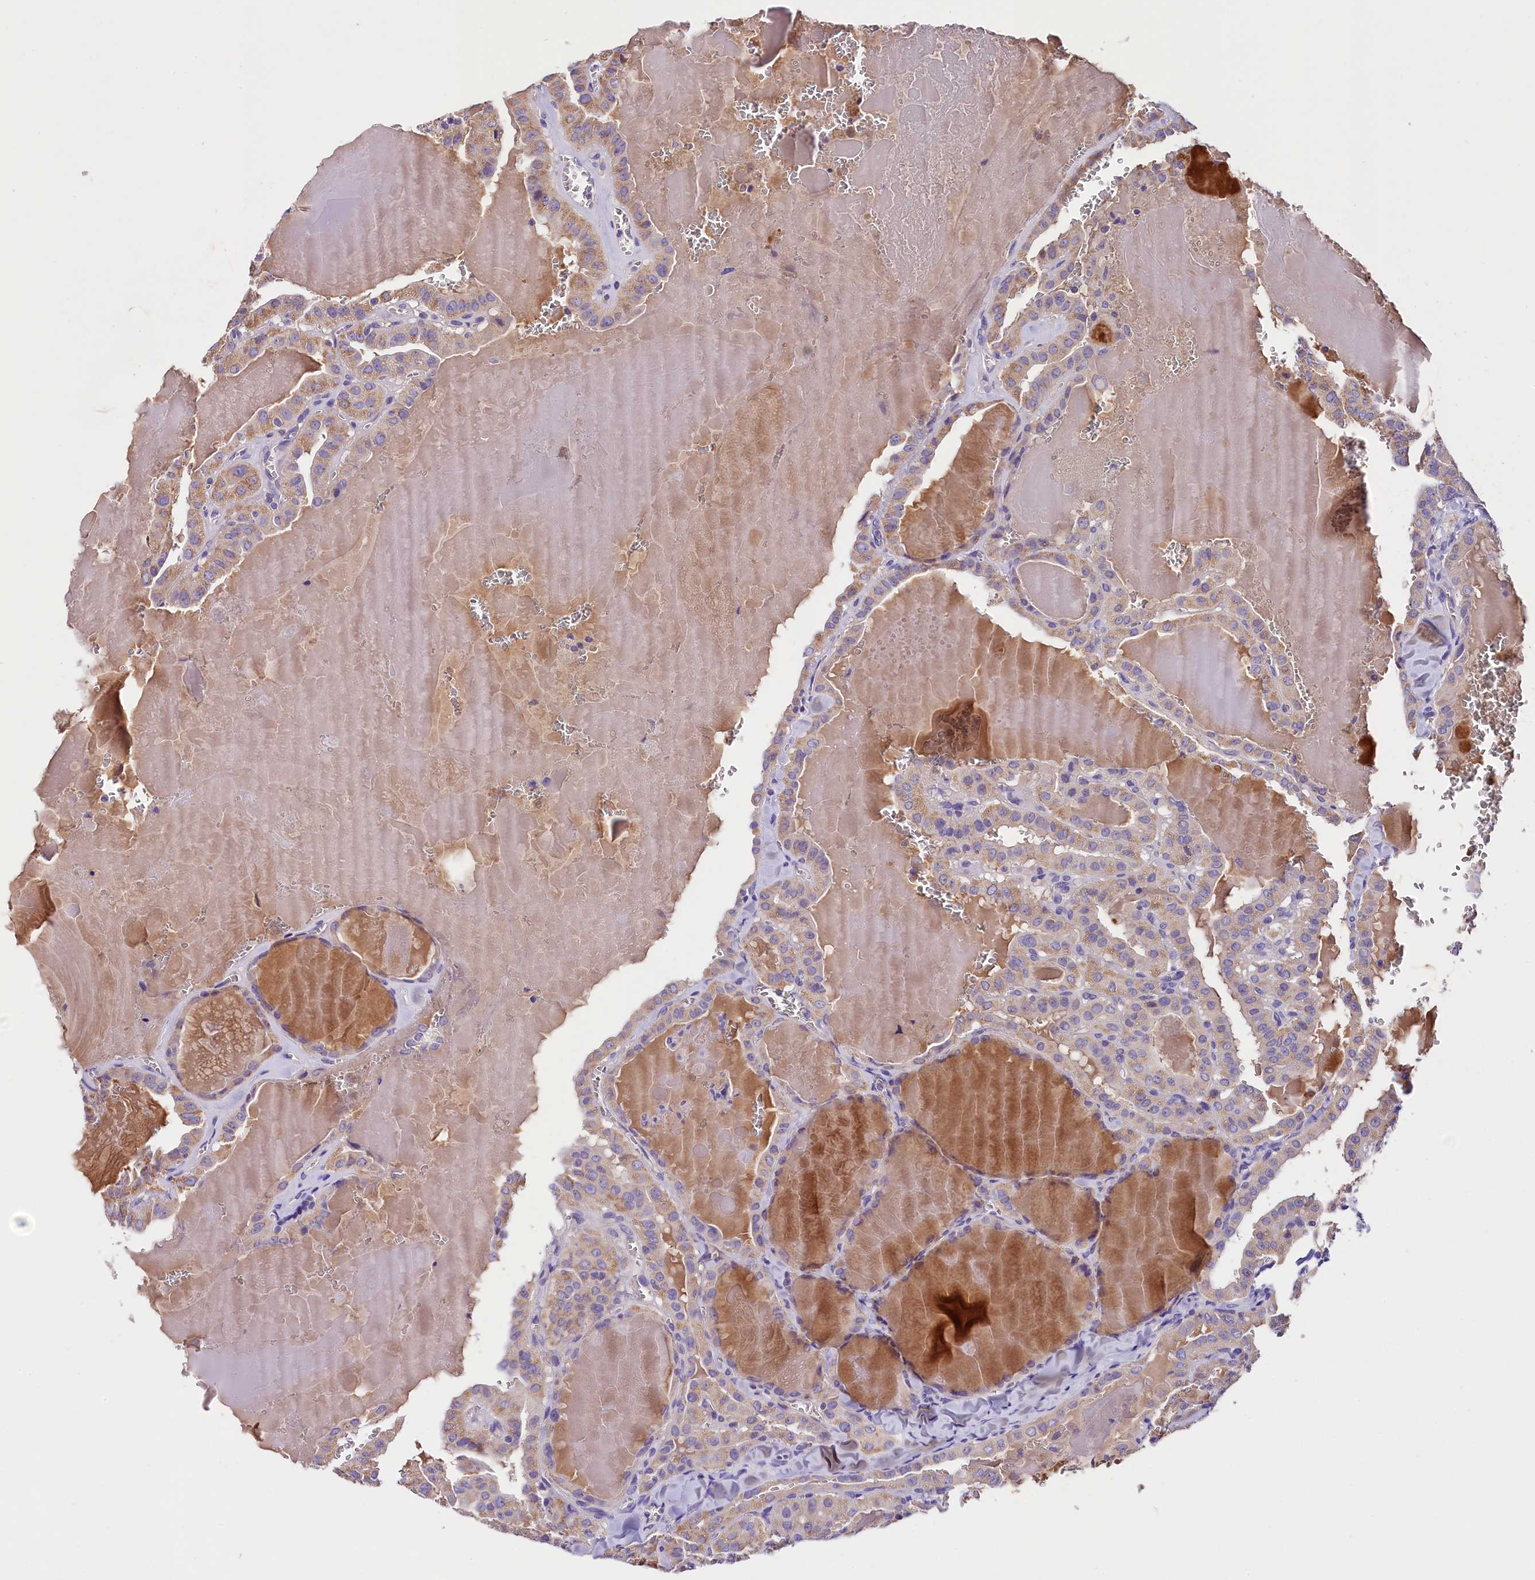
{"staining": {"intensity": "weak", "quantity": ">75%", "location": "cytoplasmic/membranous"}, "tissue": "thyroid cancer", "cell_type": "Tumor cells", "image_type": "cancer", "snomed": [{"axis": "morphology", "description": "Papillary adenocarcinoma, NOS"}, {"axis": "topography", "description": "Thyroid gland"}], "caption": "Immunohistochemistry (IHC) (DAB) staining of thyroid papillary adenocarcinoma demonstrates weak cytoplasmic/membranous protein positivity in about >75% of tumor cells. Nuclei are stained in blue.", "gene": "SIX5", "patient": {"sex": "male", "age": 52}}